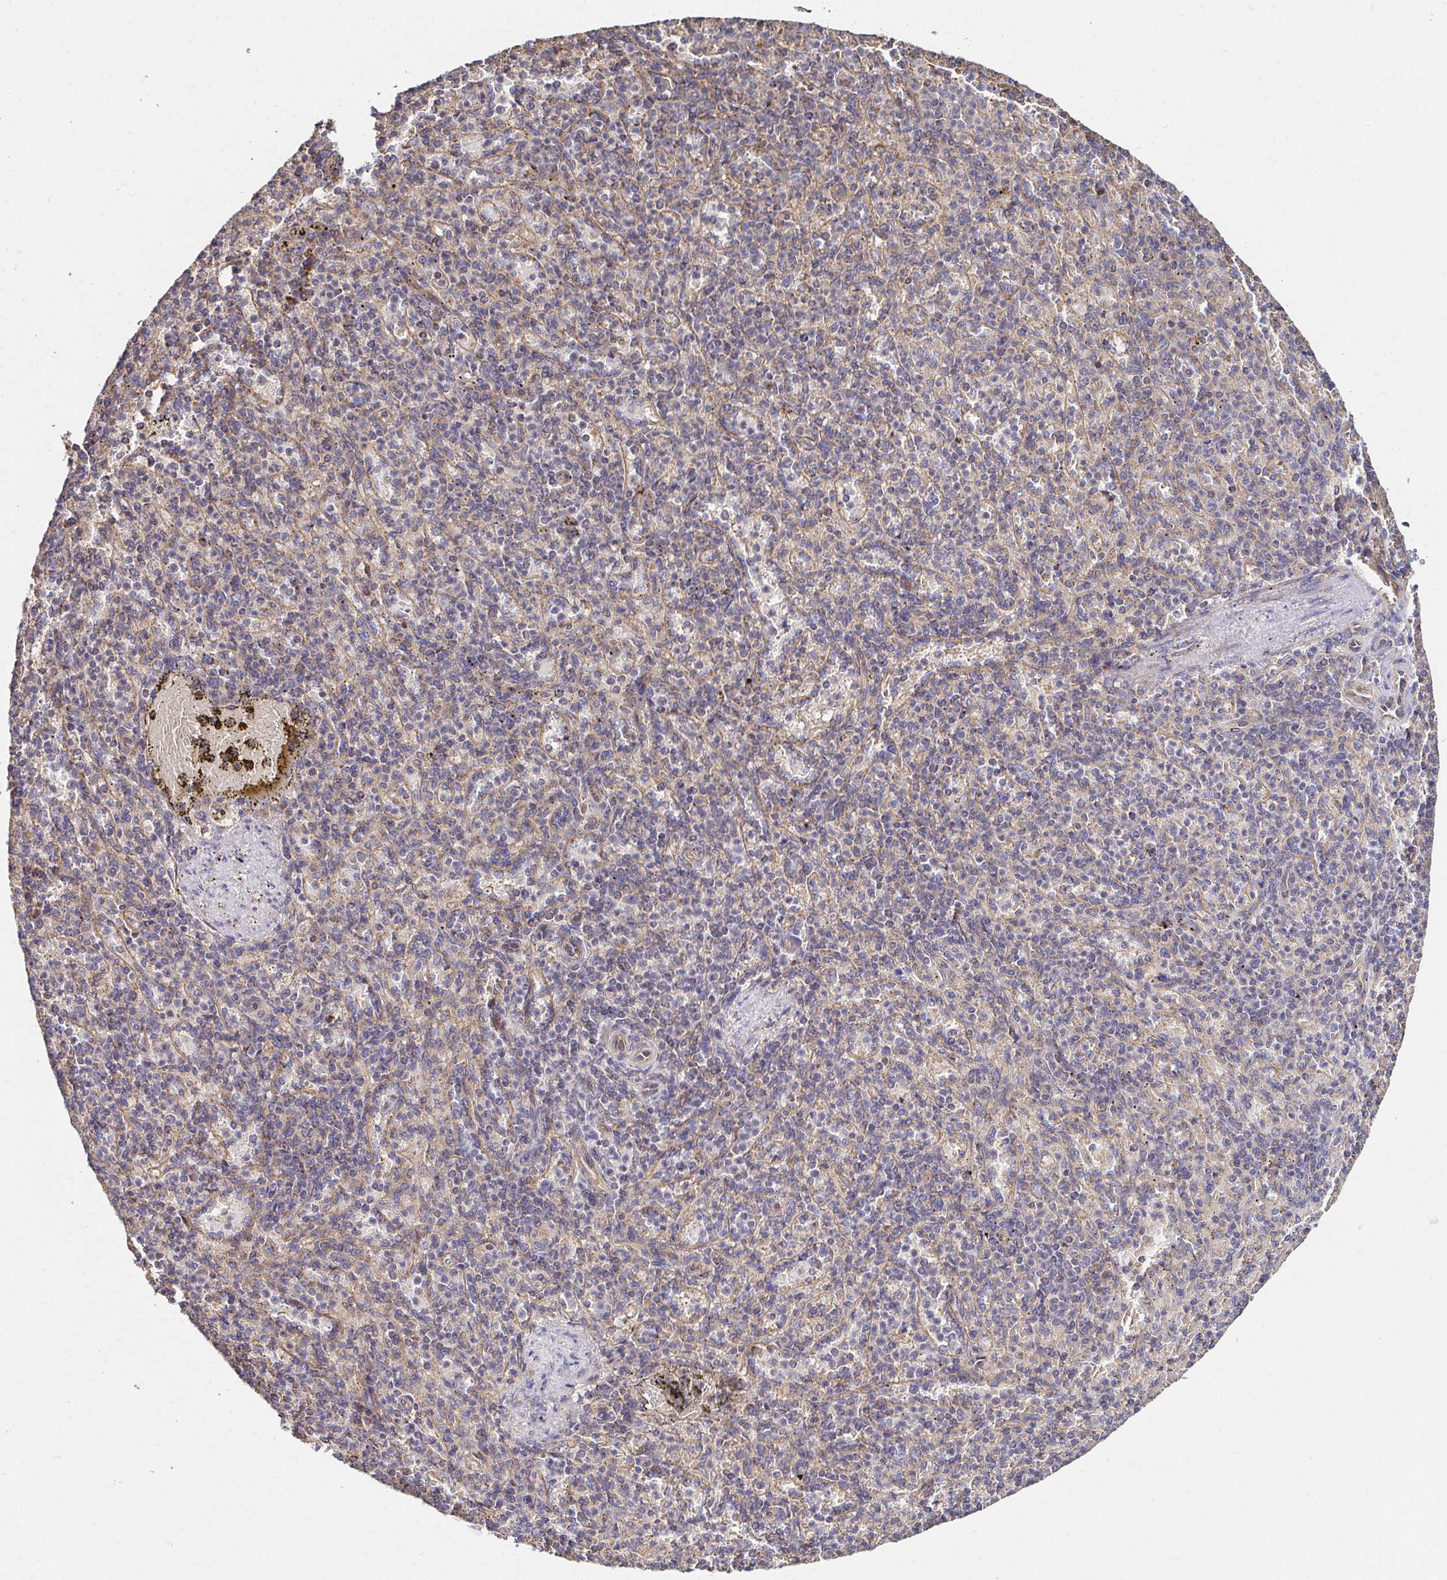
{"staining": {"intensity": "weak", "quantity": "<25%", "location": "cytoplasmic/membranous"}, "tissue": "spleen", "cell_type": "Cells in red pulp", "image_type": "normal", "snomed": [{"axis": "morphology", "description": "Normal tissue, NOS"}, {"axis": "topography", "description": "Spleen"}], "caption": "High power microscopy photomicrograph of an IHC histopathology image of benign spleen, revealing no significant staining in cells in red pulp. The staining was performed using DAB (3,3'-diaminobenzidine) to visualize the protein expression in brown, while the nuclei were stained in blue with hematoxylin (Magnification: 20x).", "gene": "APBB1", "patient": {"sex": "female", "age": 74}}